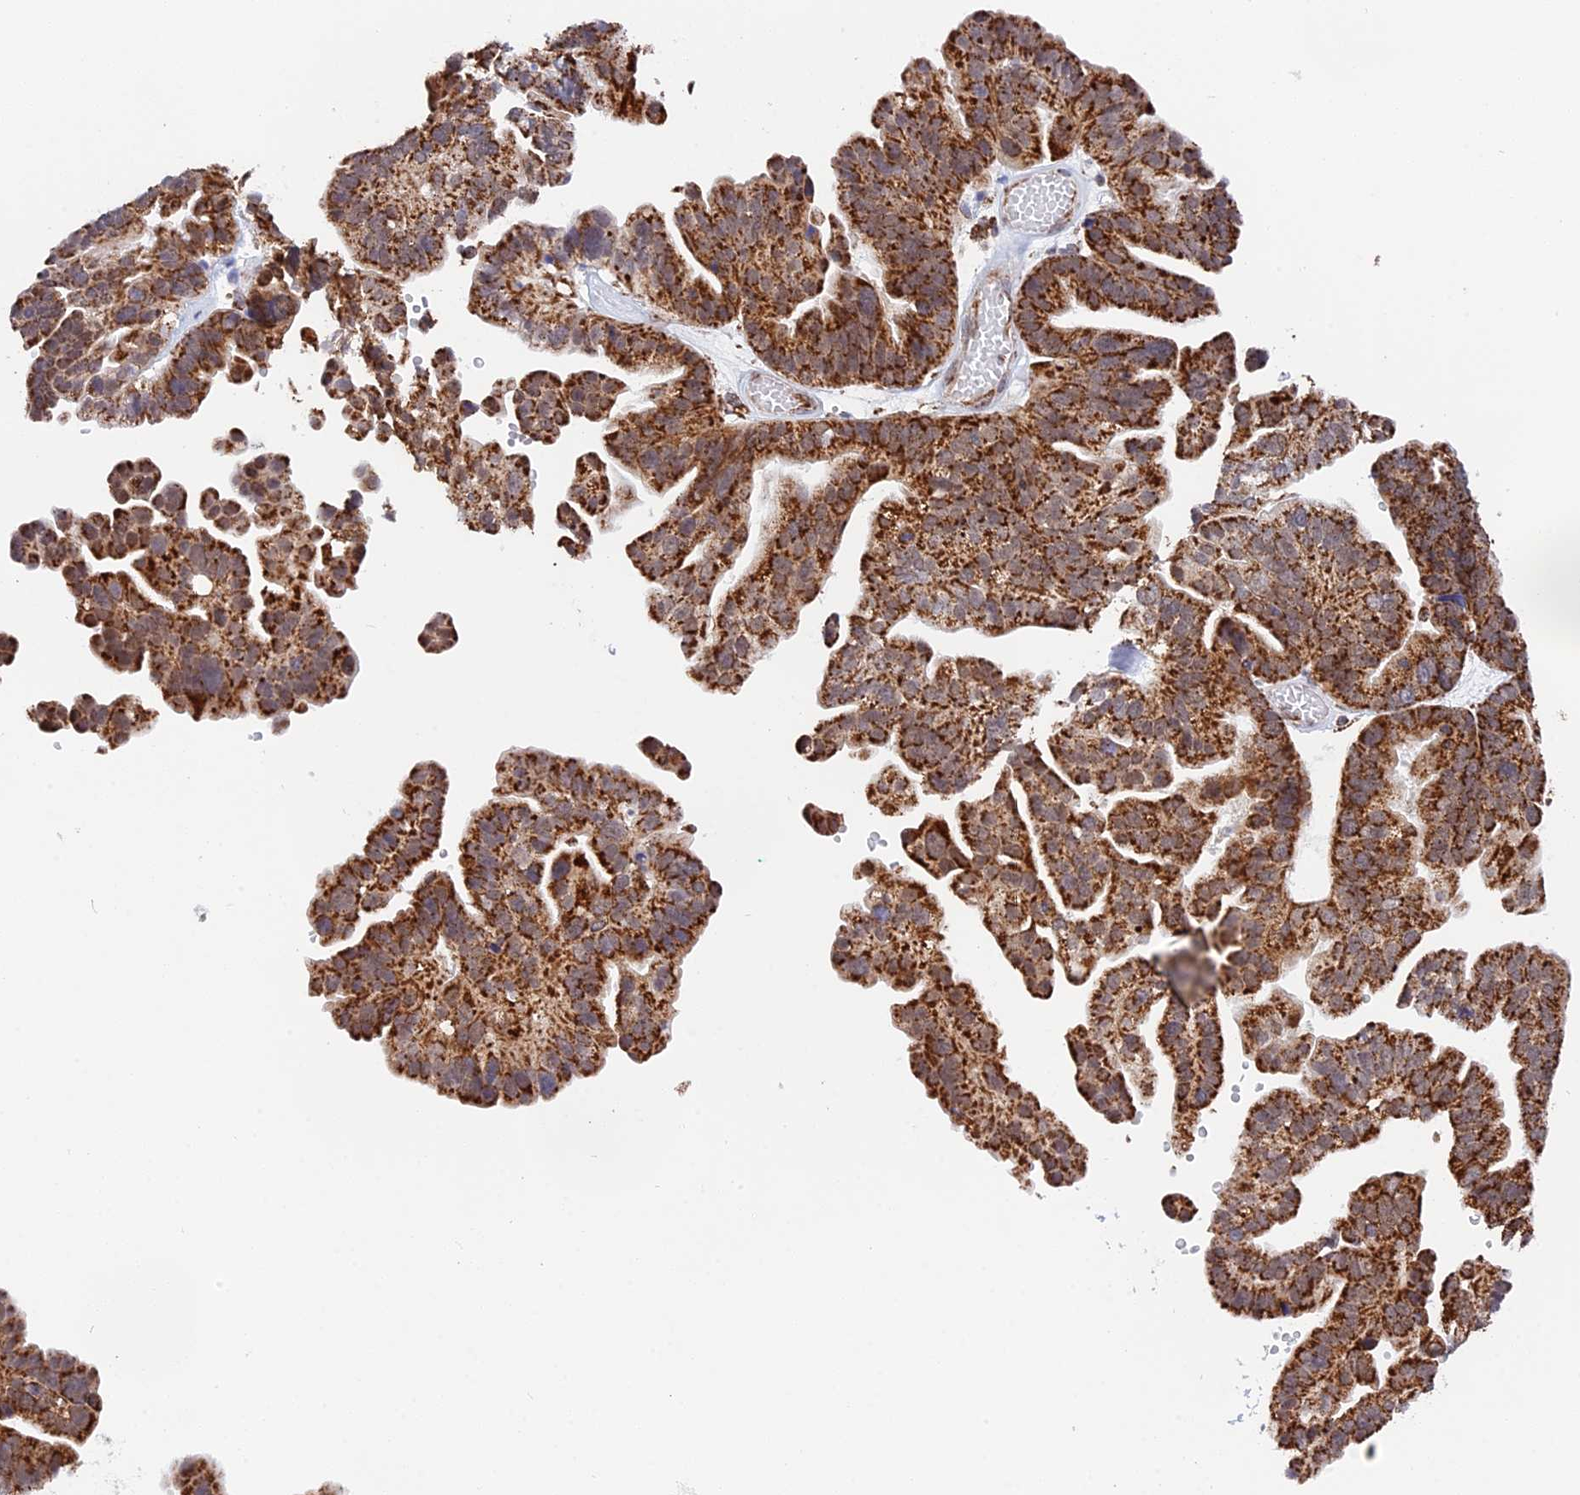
{"staining": {"intensity": "strong", "quantity": ">75%", "location": "cytoplasmic/membranous"}, "tissue": "ovarian cancer", "cell_type": "Tumor cells", "image_type": "cancer", "snomed": [{"axis": "morphology", "description": "Cystadenocarcinoma, serous, NOS"}, {"axis": "topography", "description": "Ovary"}], "caption": "The histopathology image exhibits a brown stain indicating the presence of a protein in the cytoplasmic/membranous of tumor cells in ovarian serous cystadenocarcinoma.", "gene": "CDC16", "patient": {"sex": "female", "age": 56}}